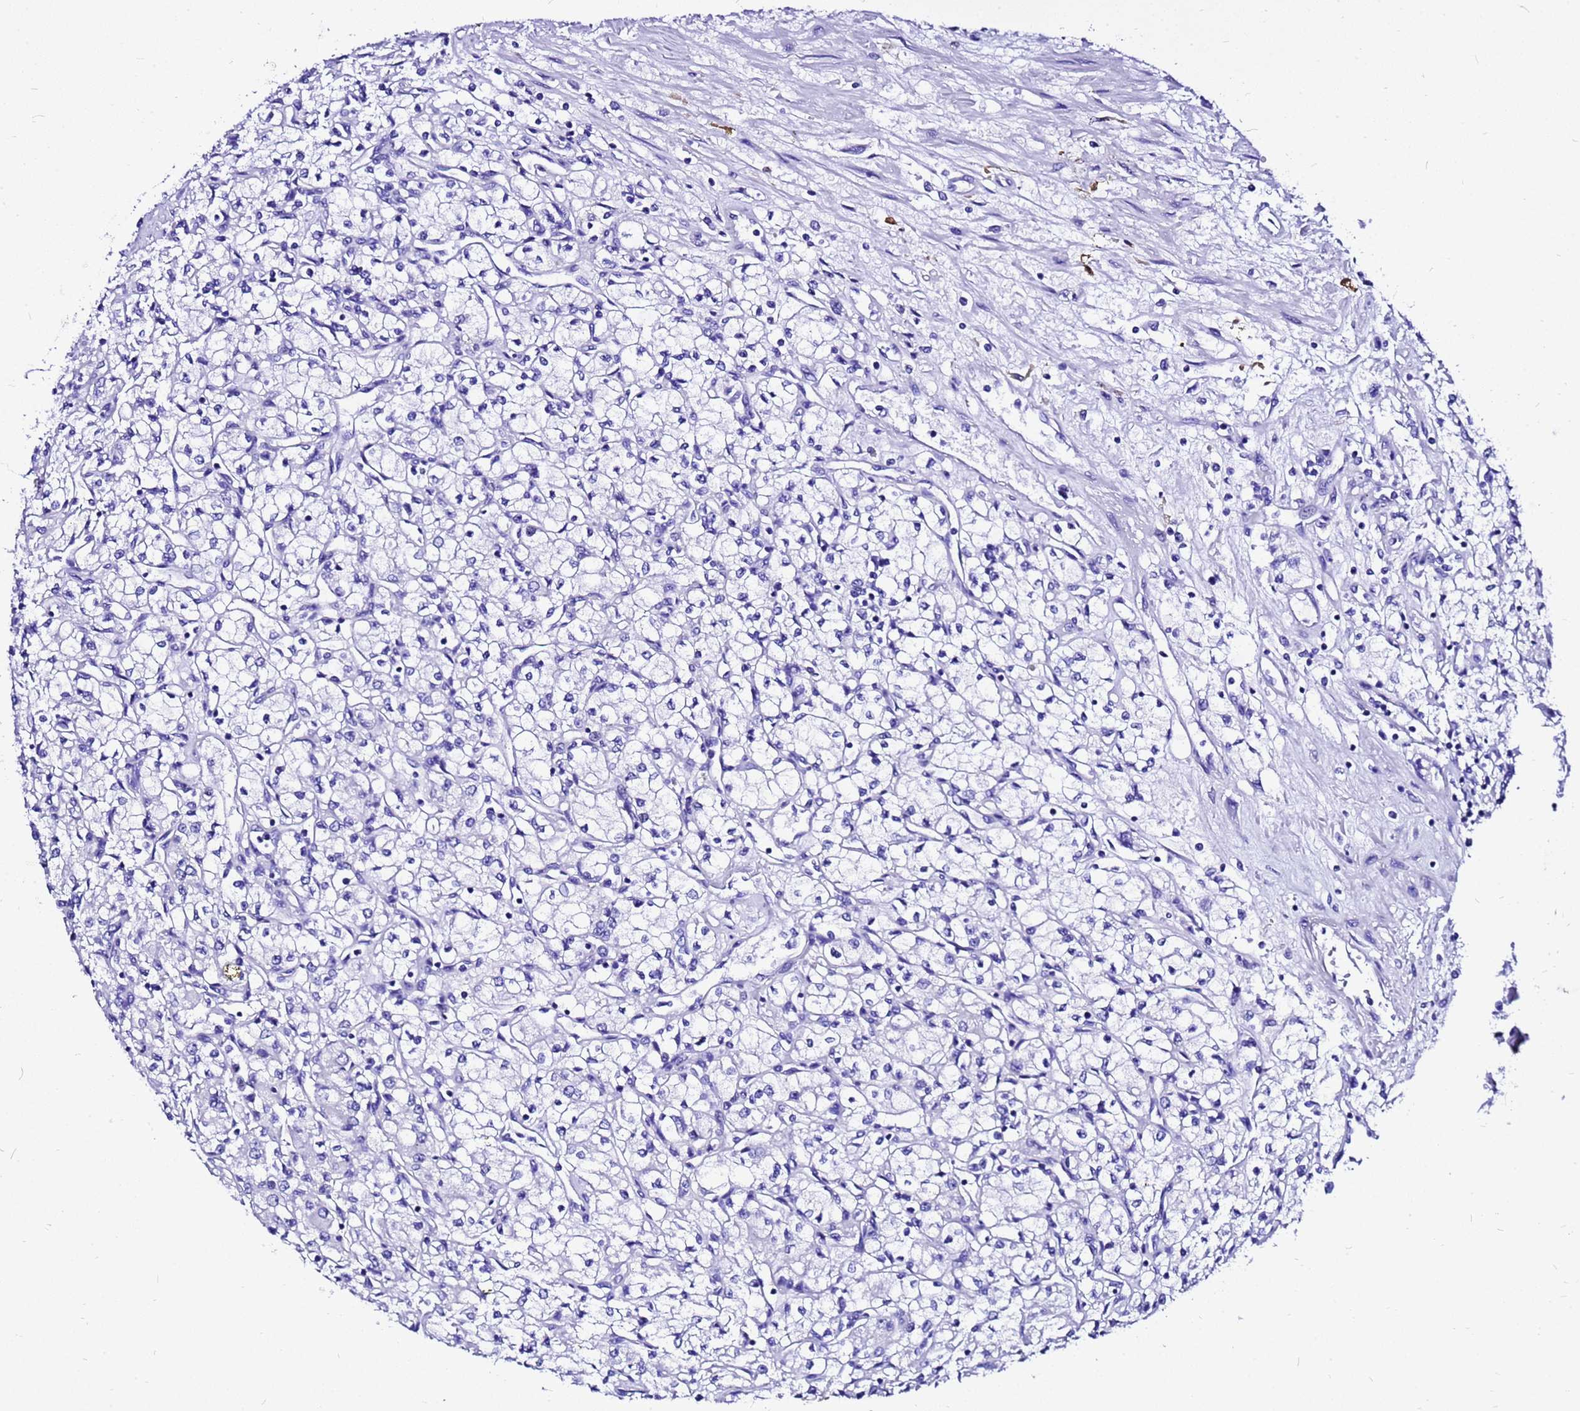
{"staining": {"intensity": "negative", "quantity": "none", "location": "none"}, "tissue": "renal cancer", "cell_type": "Tumor cells", "image_type": "cancer", "snomed": [{"axis": "morphology", "description": "Adenocarcinoma, NOS"}, {"axis": "topography", "description": "Kidney"}], "caption": "An immunohistochemistry histopathology image of renal cancer is shown. There is no staining in tumor cells of renal cancer.", "gene": "HERC4", "patient": {"sex": "male", "age": 59}}